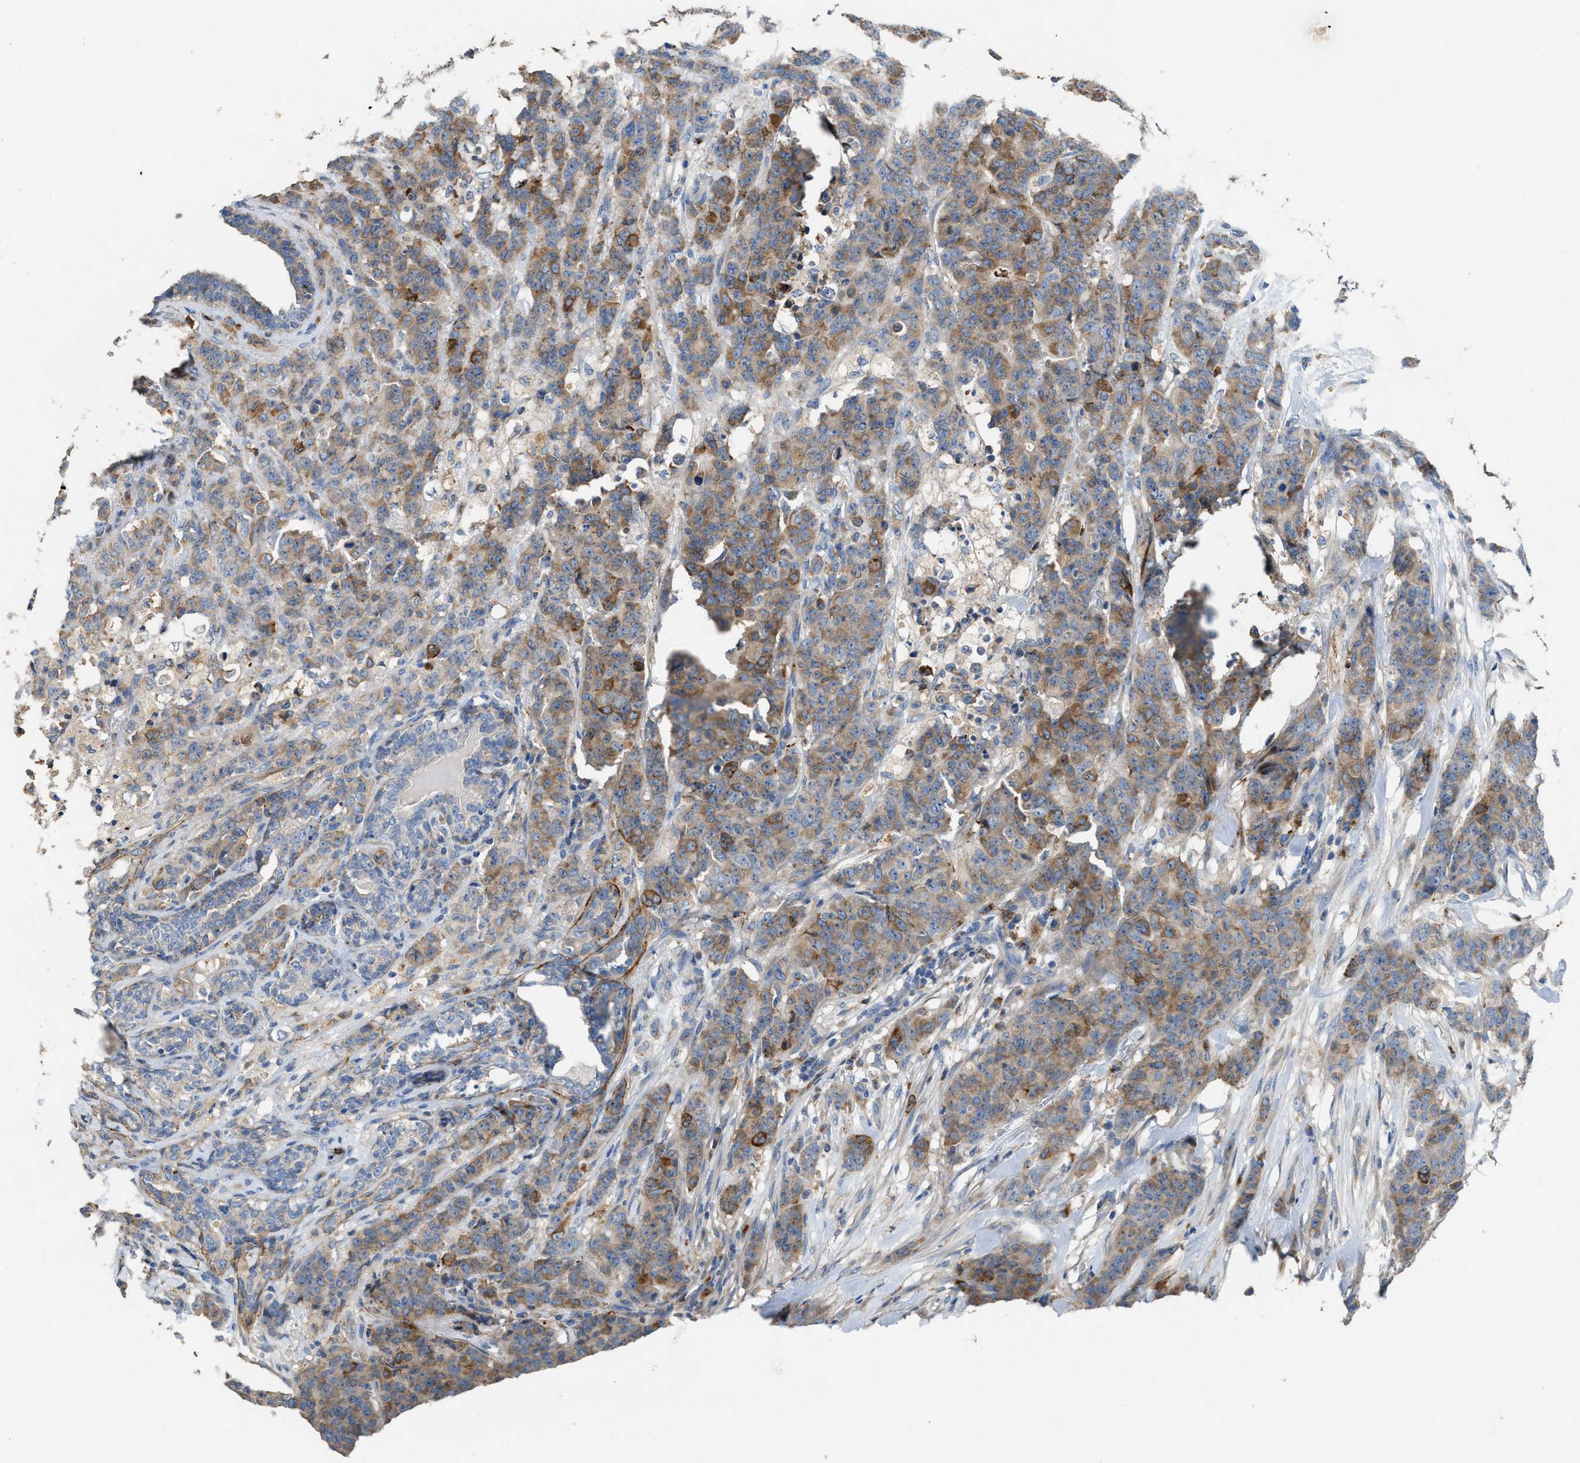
{"staining": {"intensity": "moderate", "quantity": ">75%", "location": "cytoplasmic/membranous"}, "tissue": "breast cancer", "cell_type": "Tumor cells", "image_type": "cancer", "snomed": [{"axis": "morphology", "description": "Normal tissue, NOS"}, {"axis": "morphology", "description": "Duct carcinoma"}, {"axis": "topography", "description": "Breast"}], "caption": "An immunohistochemistry image of tumor tissue is shown. Protein staining in brown highlights moderate cytoplasmic/membranous positivity in breast infiltrating ductal carcinoma within tumor cells.", "gene": "AOAH", "patient": {"sex": "female", "age": 40}}